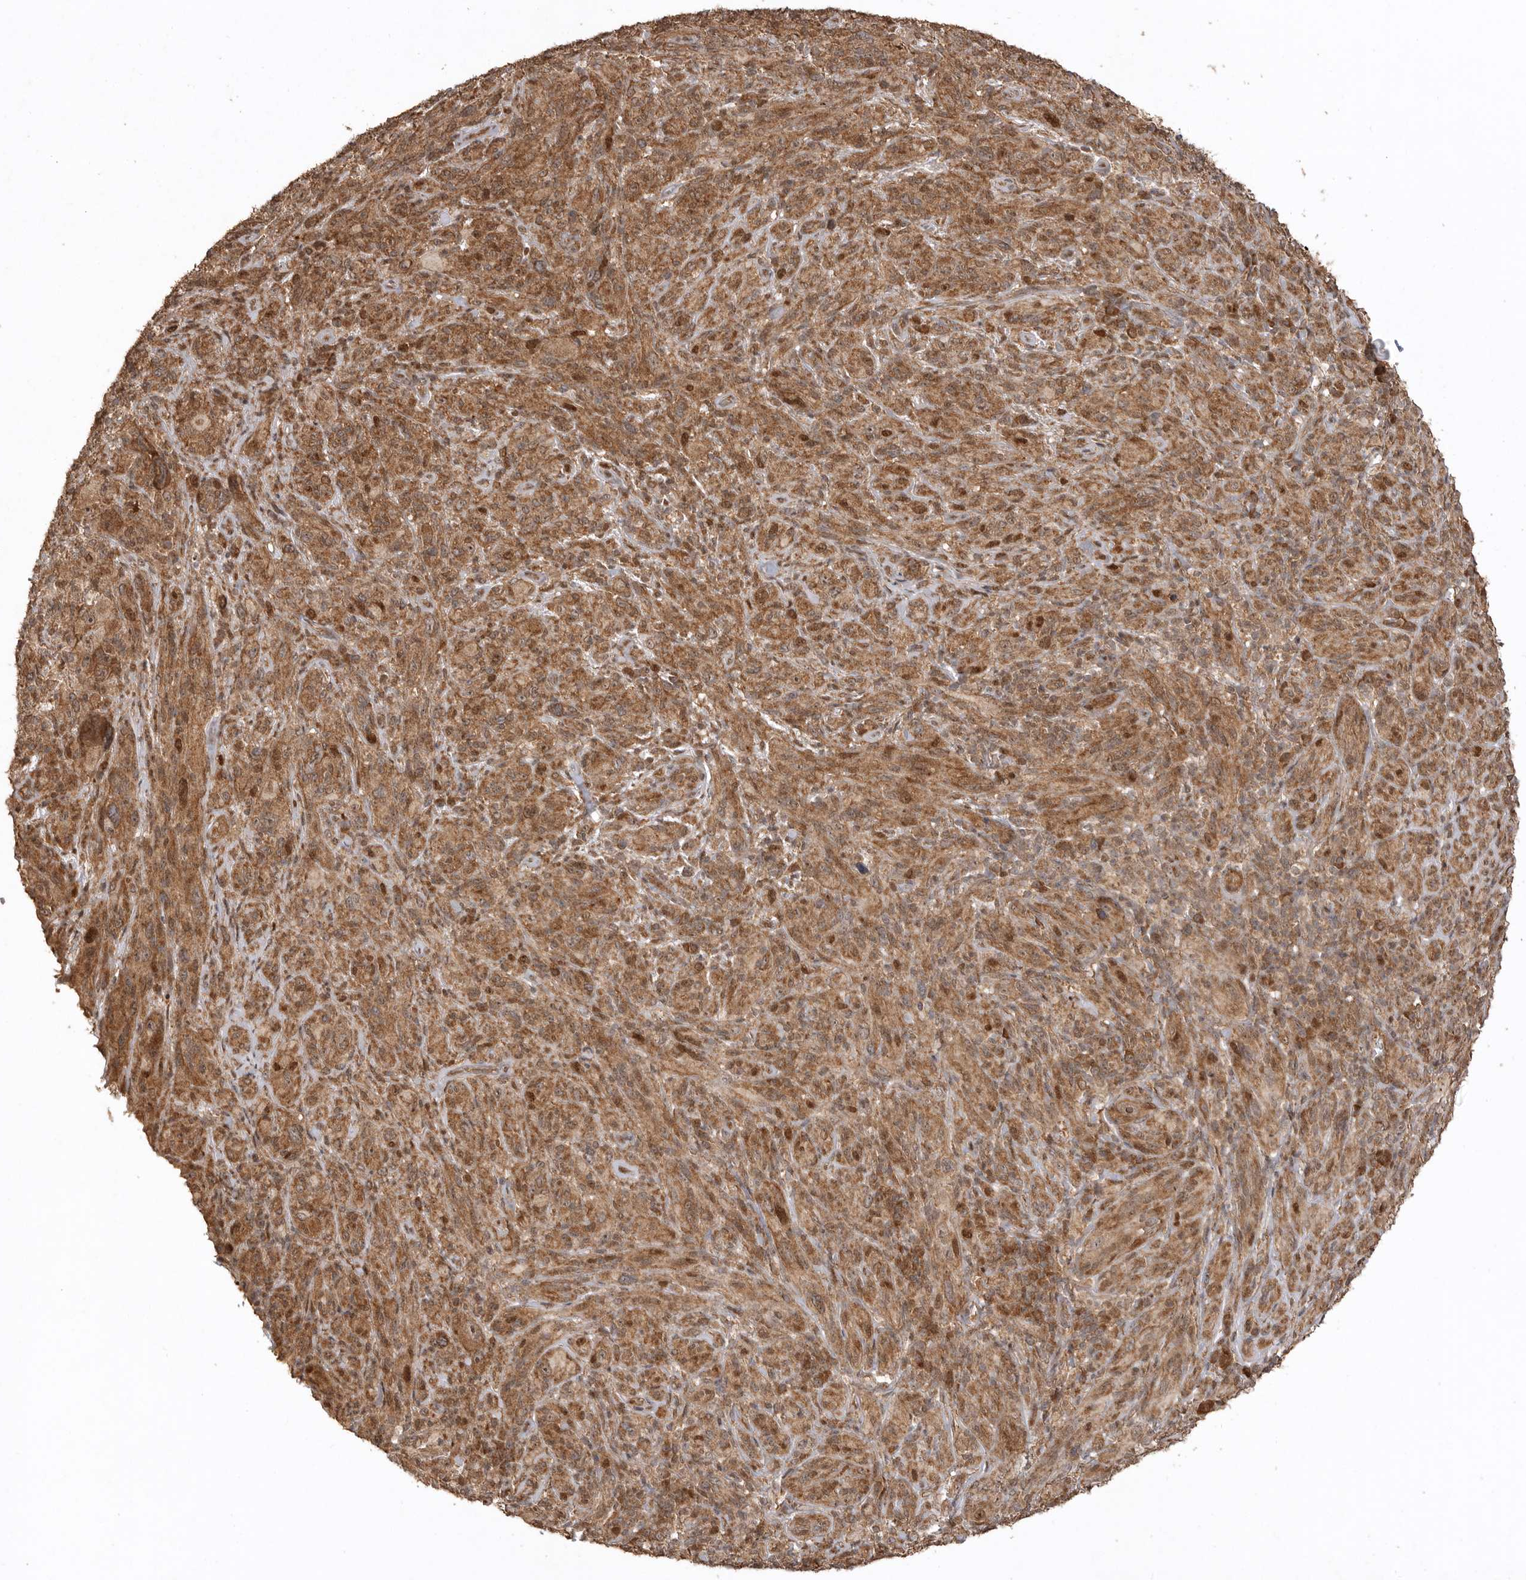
{"staining": {"intensity": "moderate", "quantity": ">75%", "location": "cytoplasmic/membranous,nuclear"}, "tissue": "melanoma", "cell_type": "Tumor cells", "image_type": "cancer", "snomed": [{"axis": "morphology", "description": "Malignant melanoma, NOS"}, {"axis": "topography", "description": "Skin of head"}], "caption": "A brown stain labels moderate cytoplasmic/membranous and nuclear expression of a protein in human melanoma tumor cells. The staining is performed using DAB brown chromogen to label protein expression. The nuclei are counter-stained blue using hematoxylin.", "gene": "BOC", "patient": {"sex": "male", "age": 96}}